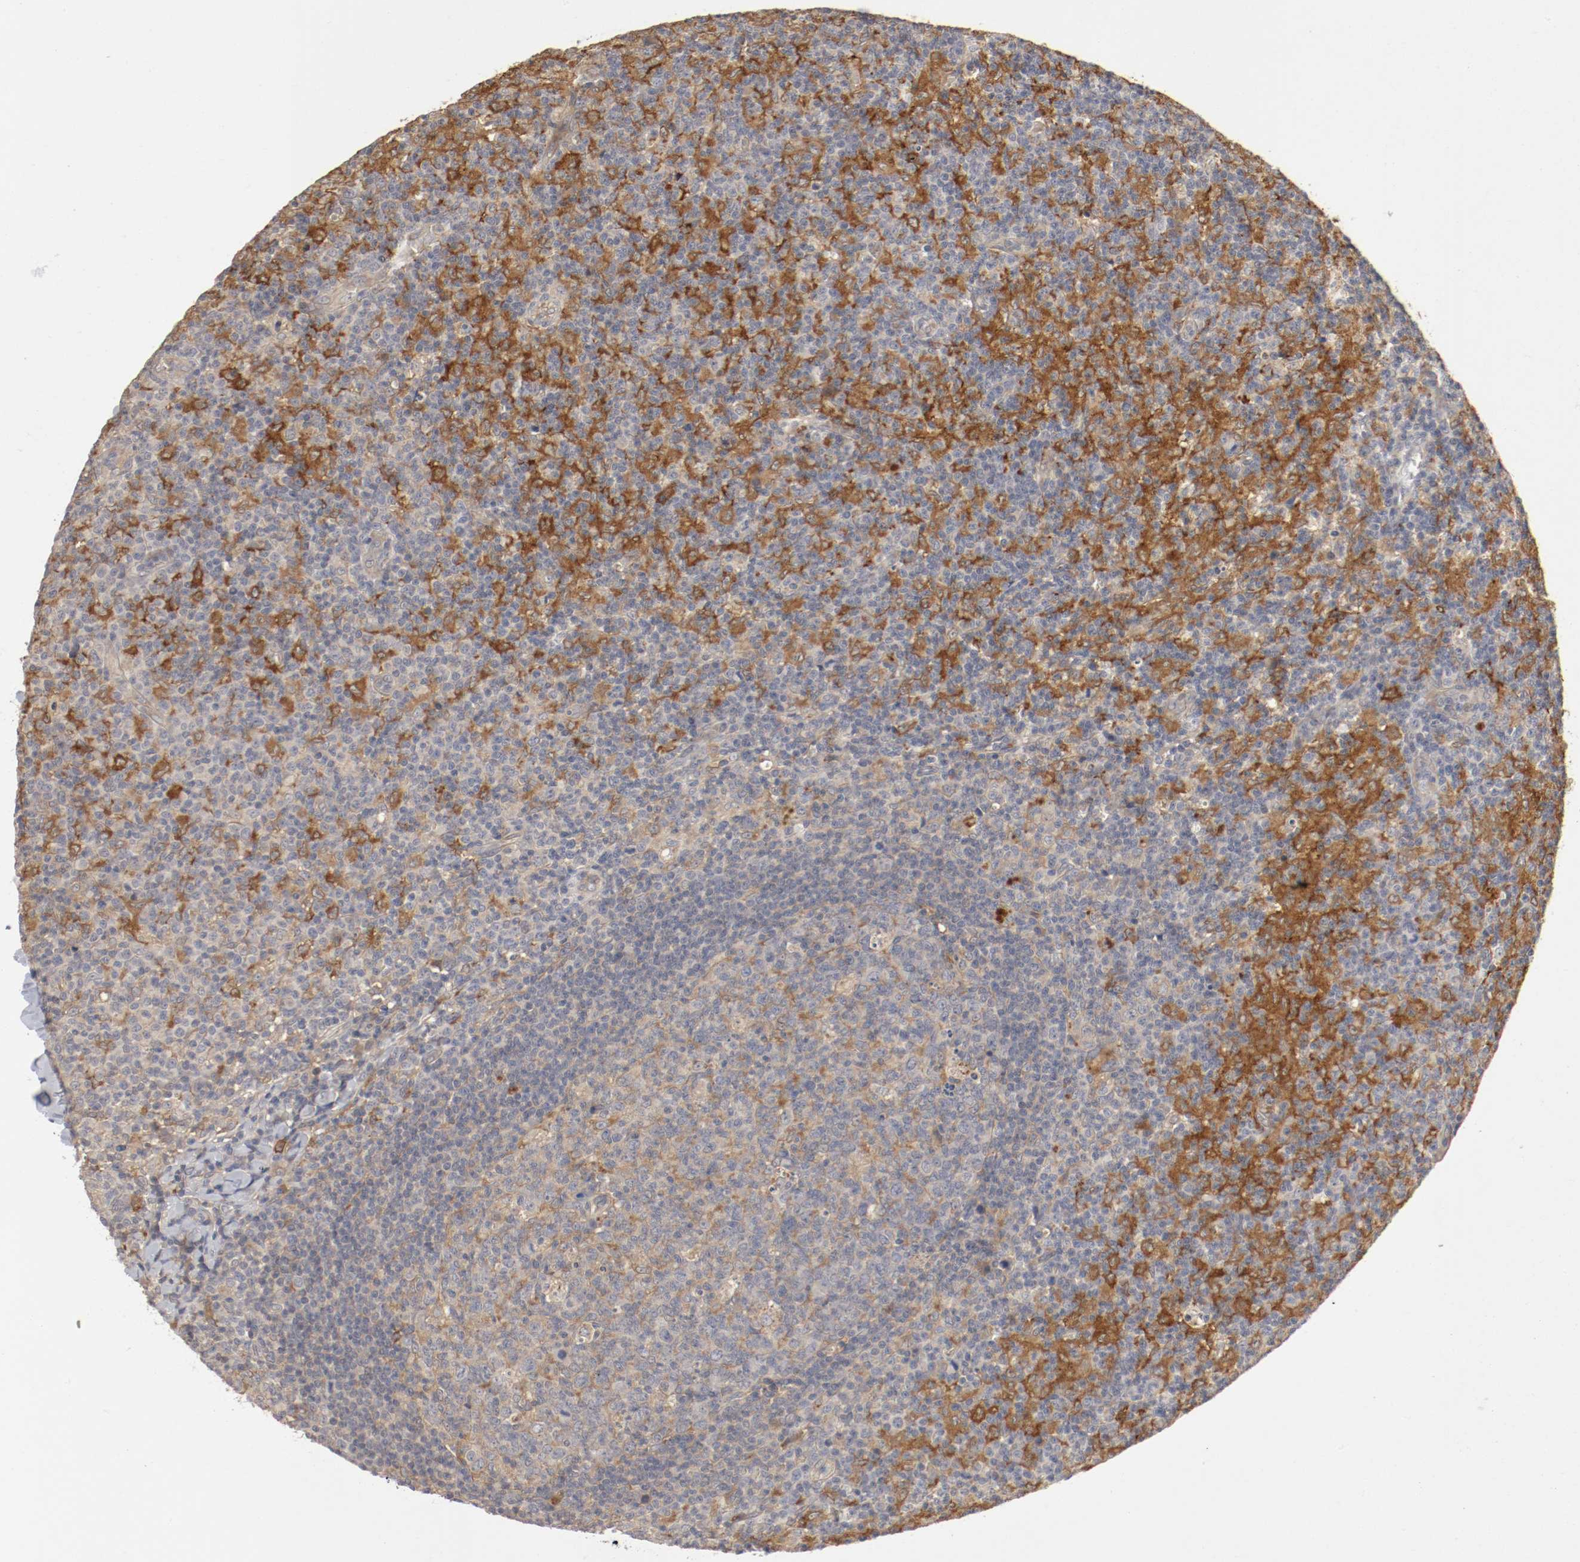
{"staining": {"intensity": "weak", "quantity": ">75%", "location": "cytoplasmic/membranous"}, "tissue": "lymph node", "cell_type": "Germinal center cells", "image_type": "normal", "snomed": [{"axis": "morphology", "description": "Normal tissue, NOS"}, {"axis": "morphology", "description": "Inflammation, NOS"}, {"axis": "topography", "description": "Lymph node"}], "caption": "Immunohistochemistry photomicrograph of normal lymph node: lymph node stained using immunohistochemistry shows low levels of weak protein expression localized specifically in the cytoplasmic/membranous of germinal center cells, appearing as a cytoplasmic/membranous brown color.", "gene": "REN", "patient": {"sex": "male", "age": 55}}